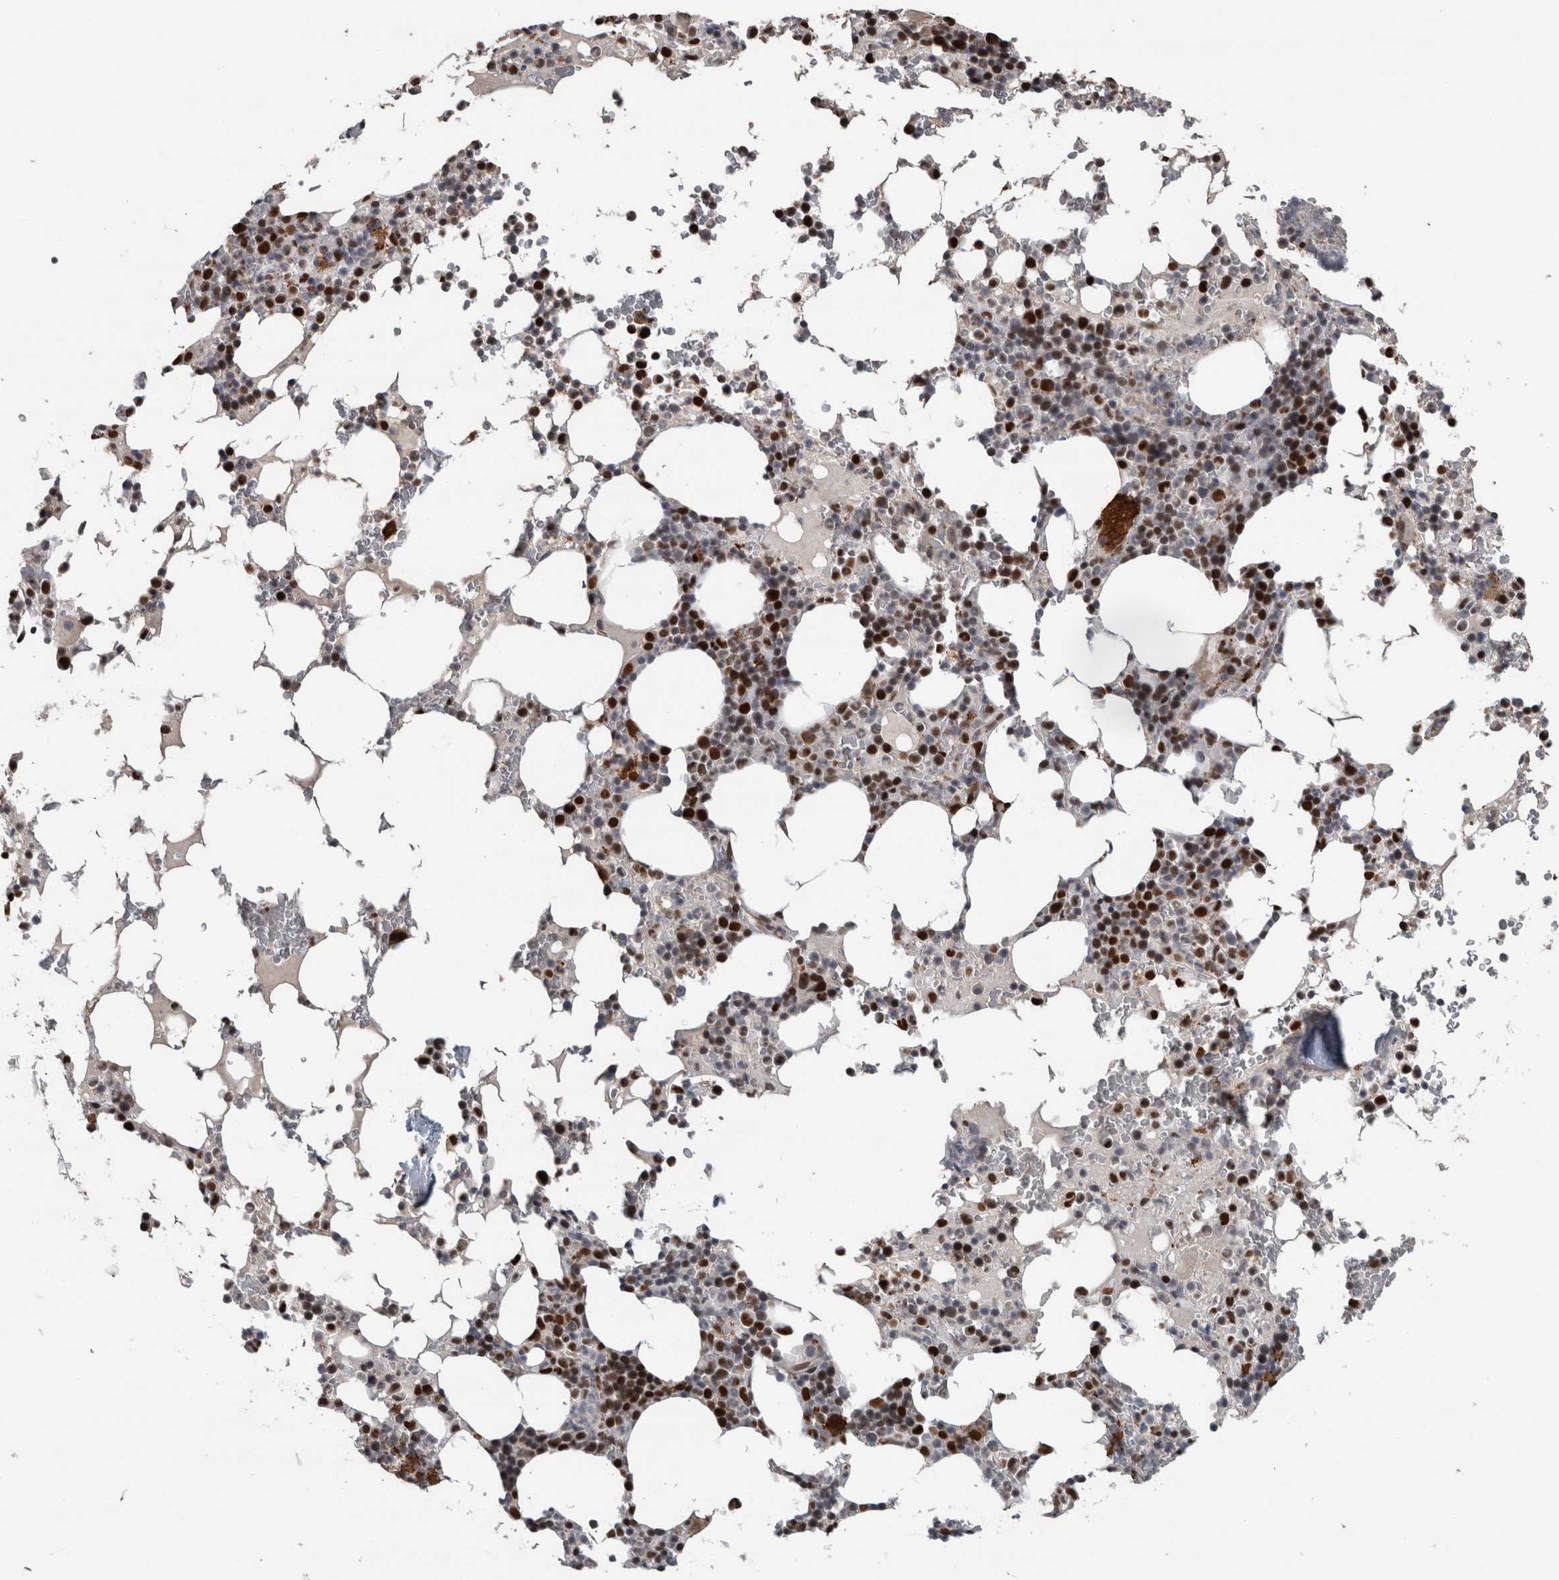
{"staining": {"intensity": "strong", "quantity": ">75%", "location": "cytoplasmic/membranous,nuclear"}, "tissue": "bone marrow", "cell_type": "Hematopoietic cells", "image_type": "normal", "snomed": [{"axis": "morphology", "description": "Normal tissue, NOS"}, {"axis": "topography", "description": "Bone marrow"}], "caption": "Brown immunohistochemical staining in benign bone marrow shows strong cytoplasmic/membranous,nuclear staining in about >75% of hematopoietic cells.", "gene": "POLD2", "patient": {"sex": "male", "age": 58}}